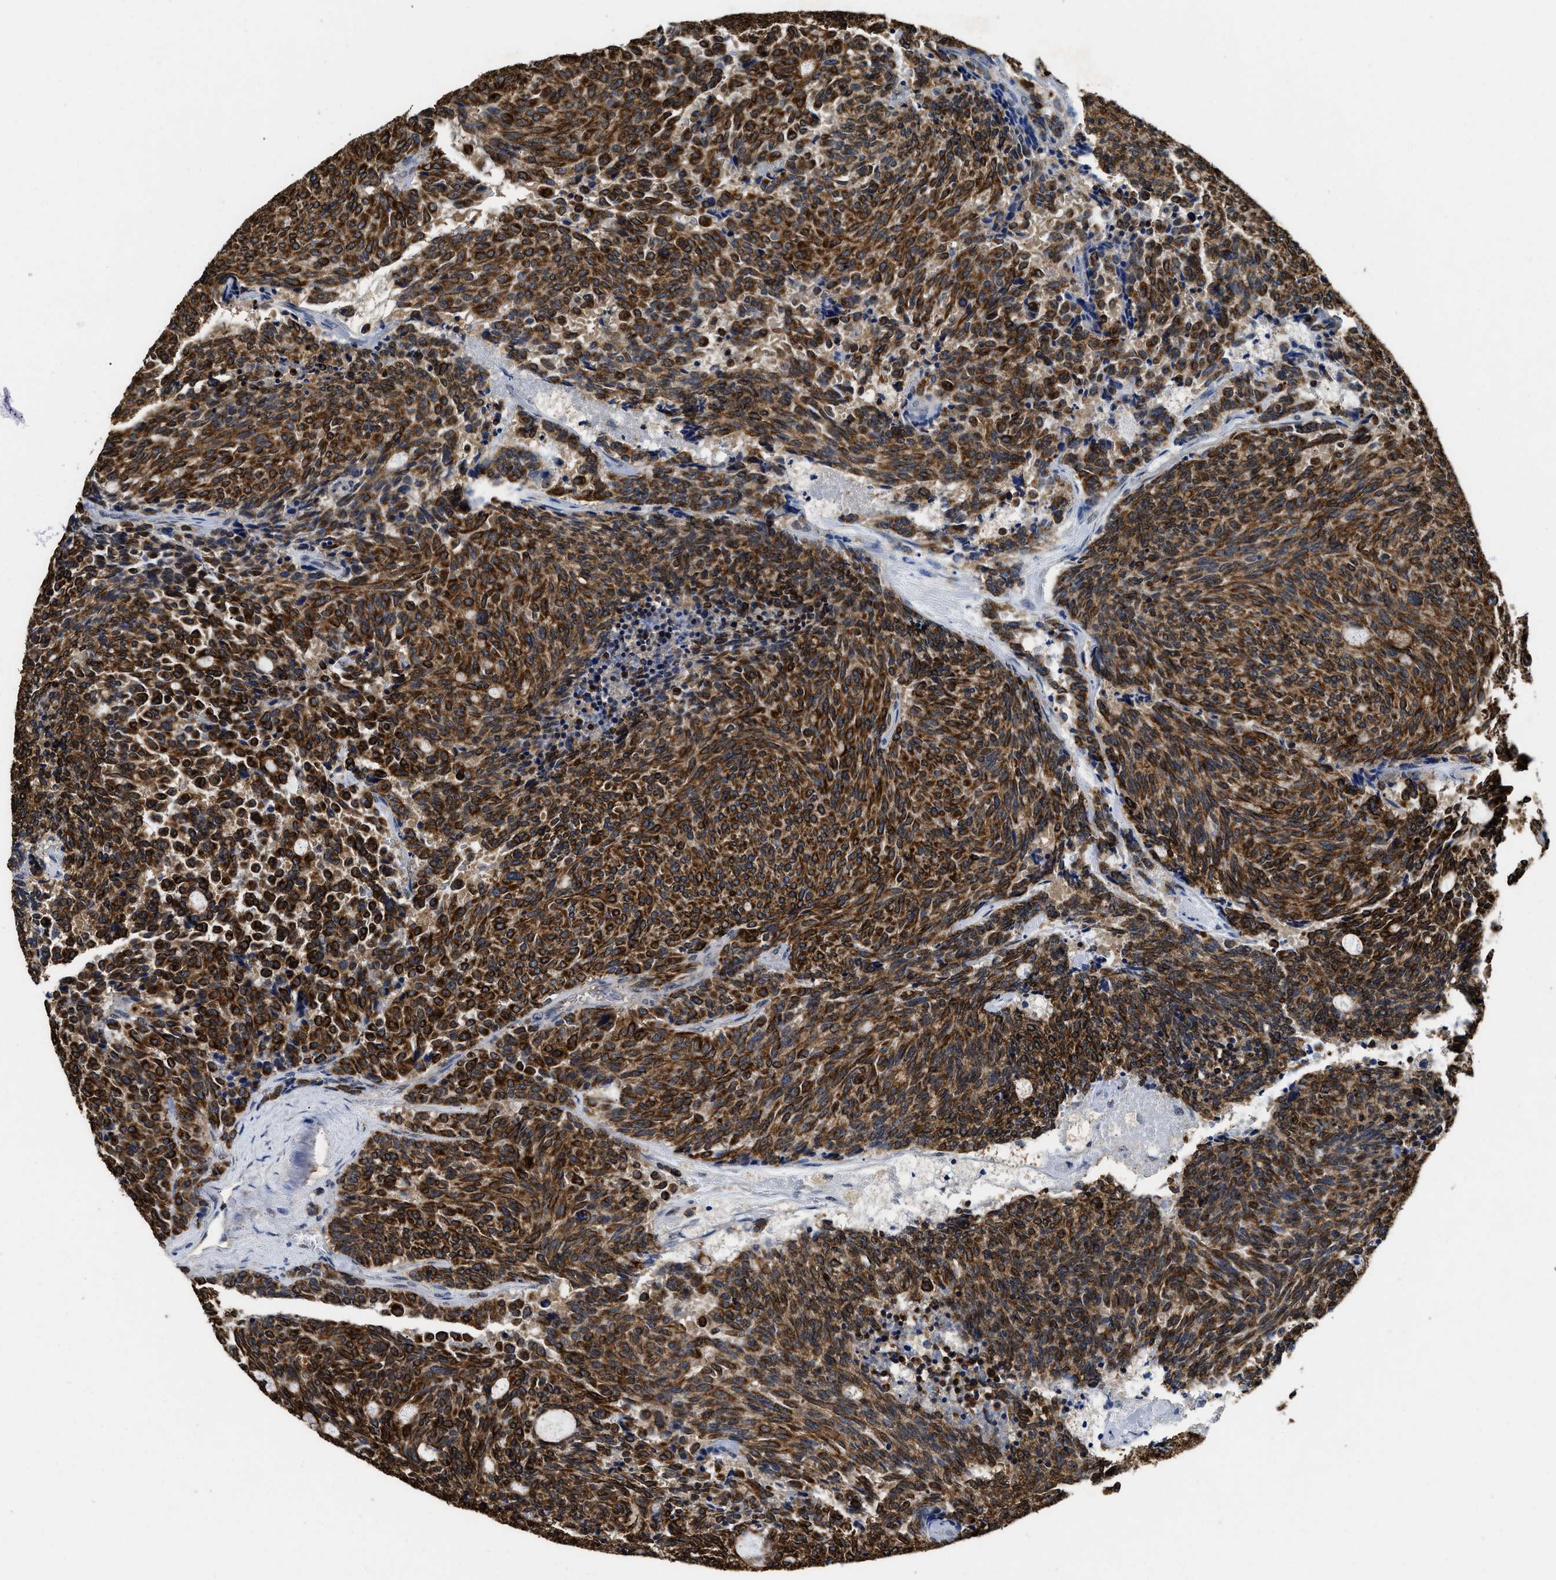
{"staining": {"intensity": "strong", "quantity": ">75%", "location": "cytoplasmic/membranous"}, "tissue": "carcinoid", "cell_type": "Tumor cells", "image_type": "cancer", "snomed": [{"axis": "morphology", "description": "Carcinoid, malignant, NOS"}, {"axis": "topography", "description": "Pancreas"}], "caption": "Human carcinoid stained with a brown dye exhibits strong cytoplasmic/membranous positive staining in about >75% of tumor cells.", "gene": "CTNNA1", "patient": {"sex": "female", "age": 54}}